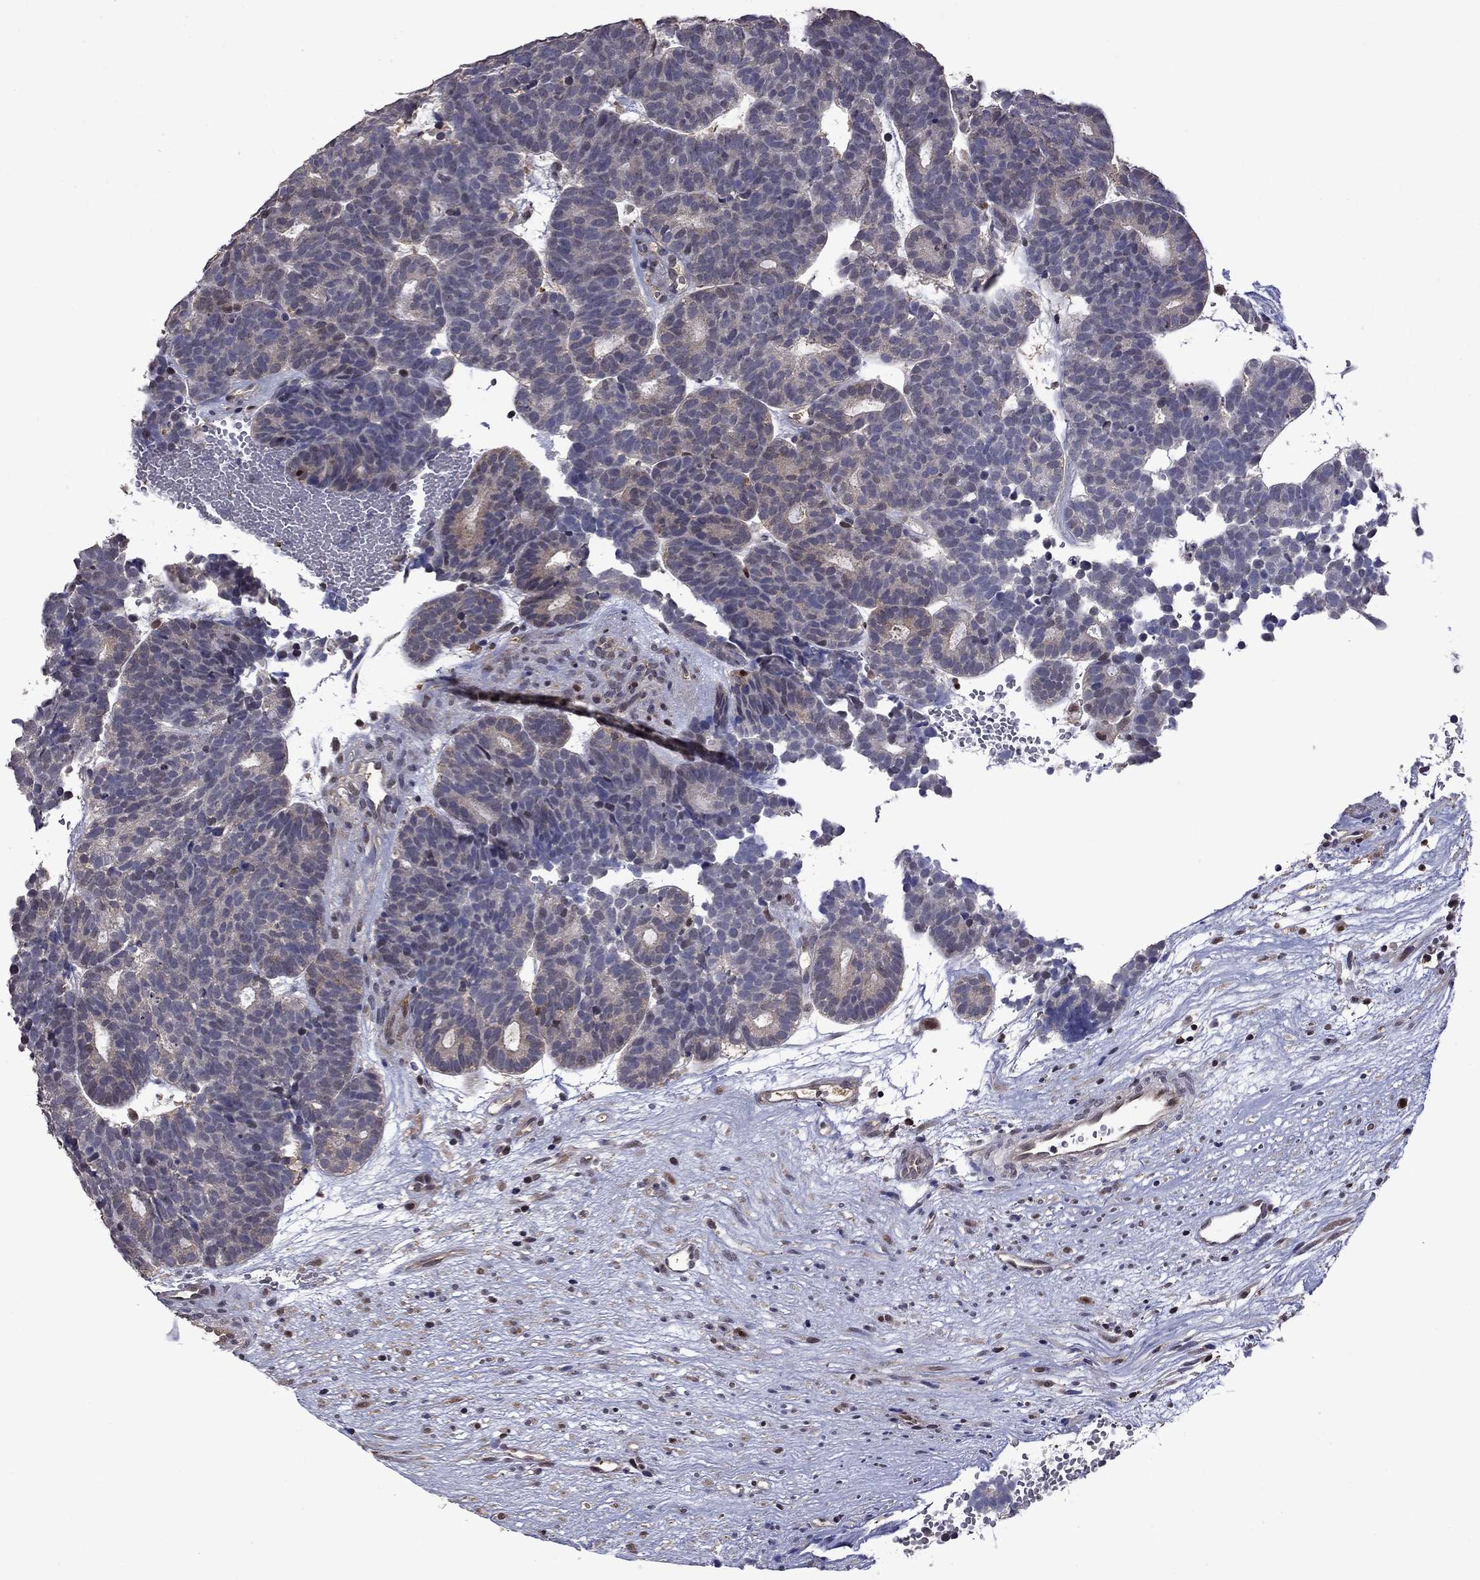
{"staining": {"intensity": "negative", "quantity": "none", "location": "none"}, "tissue": "head and neck cancer", "cell_type": "Tumor cells", "image_type": "cancer", "snomed": [{"axis": "morphology", "description": "Adenocarcinoma, NOS"}, {"axis": "topography", "description": "Head-Neck"}], "caption": "Tumor cells are negative for protein expression in human head and neck cancer (adenocarcinoma).", "gene": "APPBP2", "patient": {"sex": "female", "age": 81}}